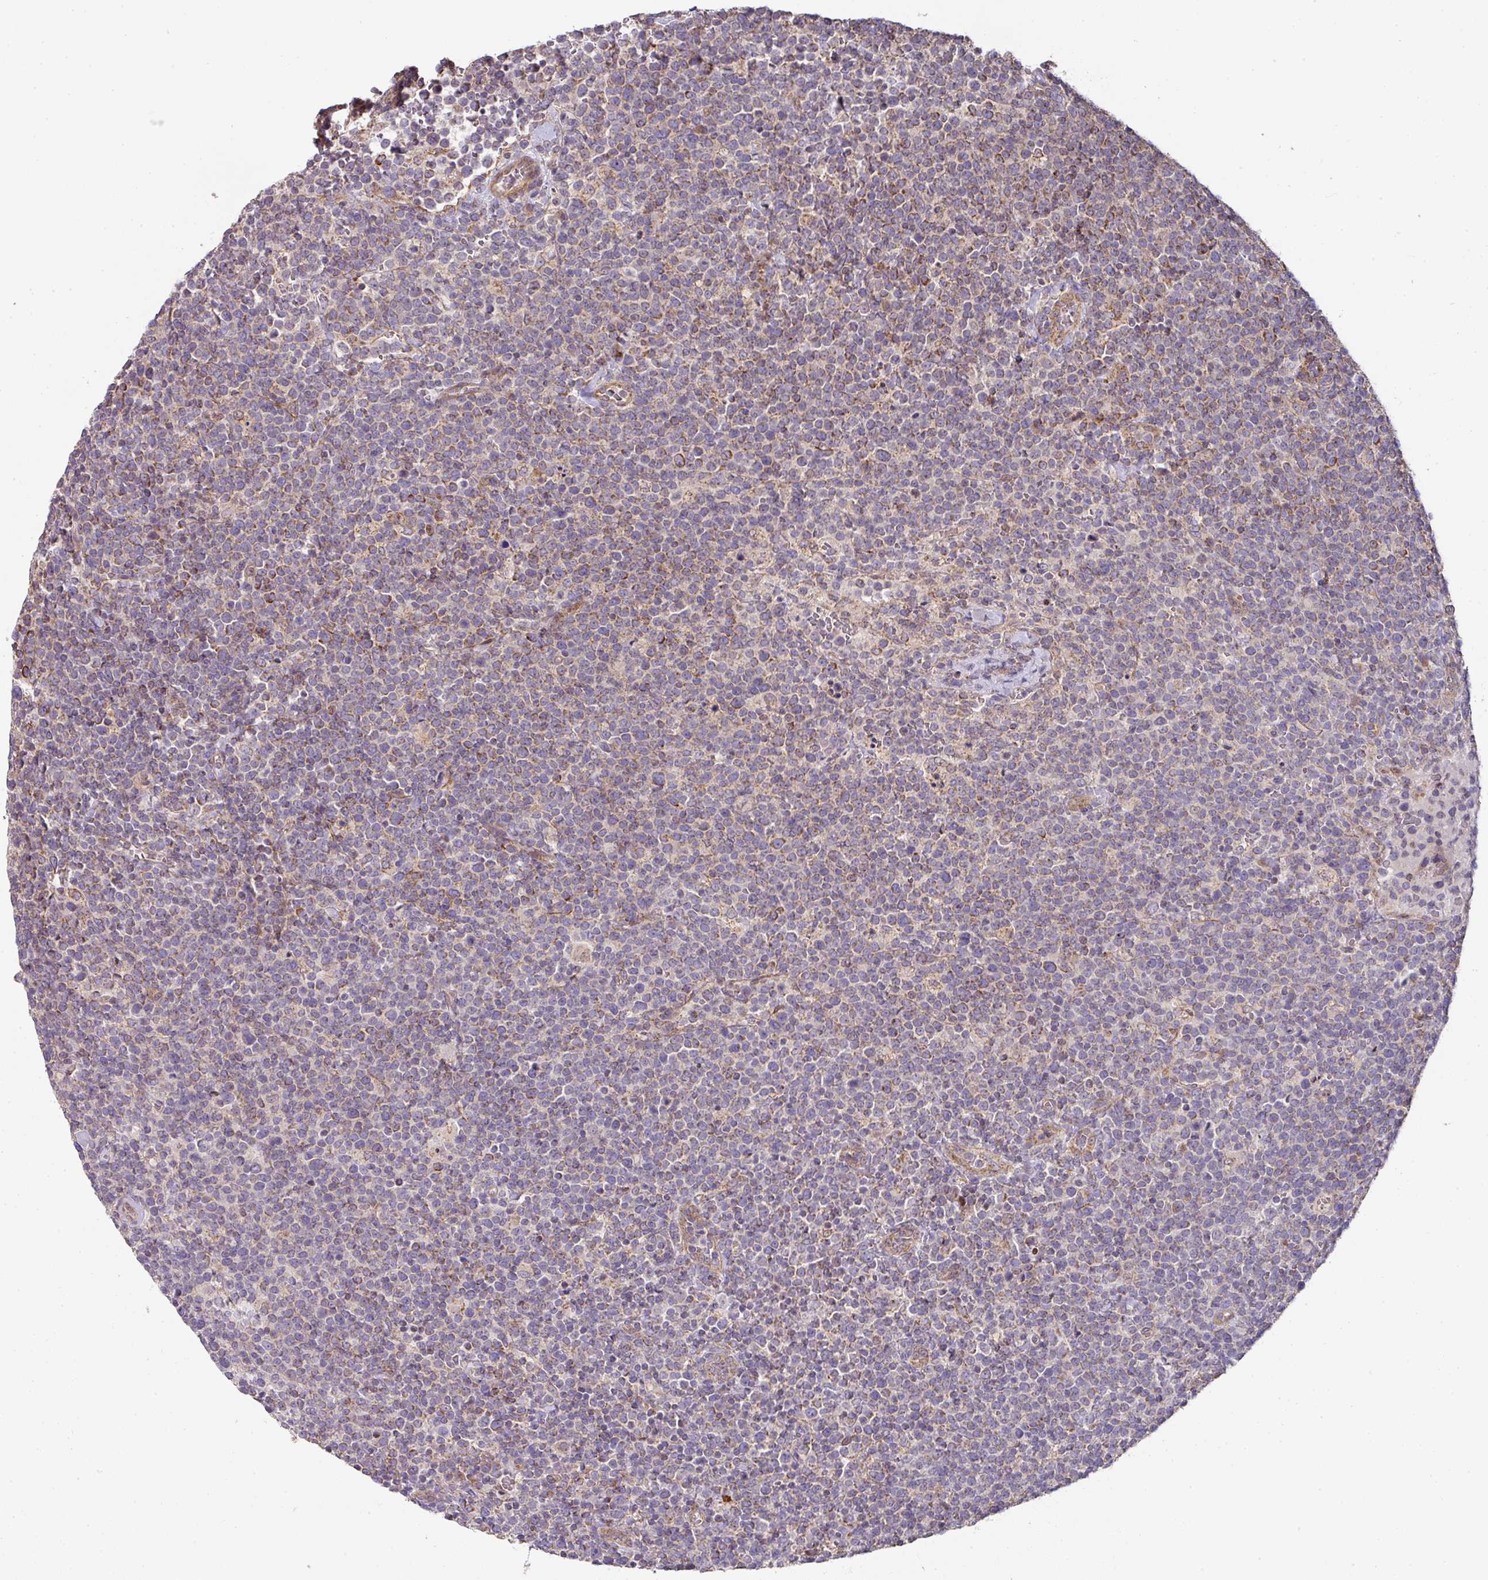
{"staining": {"intensity": "moderate", "quantity": "<25%", "location": "cytoplasmic/membranous"}, "tissue": "lymphoma", "cell_type": "Tumor cells", "image_type": "cancer", "snomed": [{"axis": "morphology", "description": "Malignant lymphoma, non-Hodgkin's type, High grade"}, {"axis": "topography", "description": "Lymph node"}], "caption": "Human lymphoma stained with a brown dye displays moderate cytoplasmic/membranous positive staining in about <25% of tumor cells.", "gene": "STK35", "patient": {"sex": "male", "age": 61}}